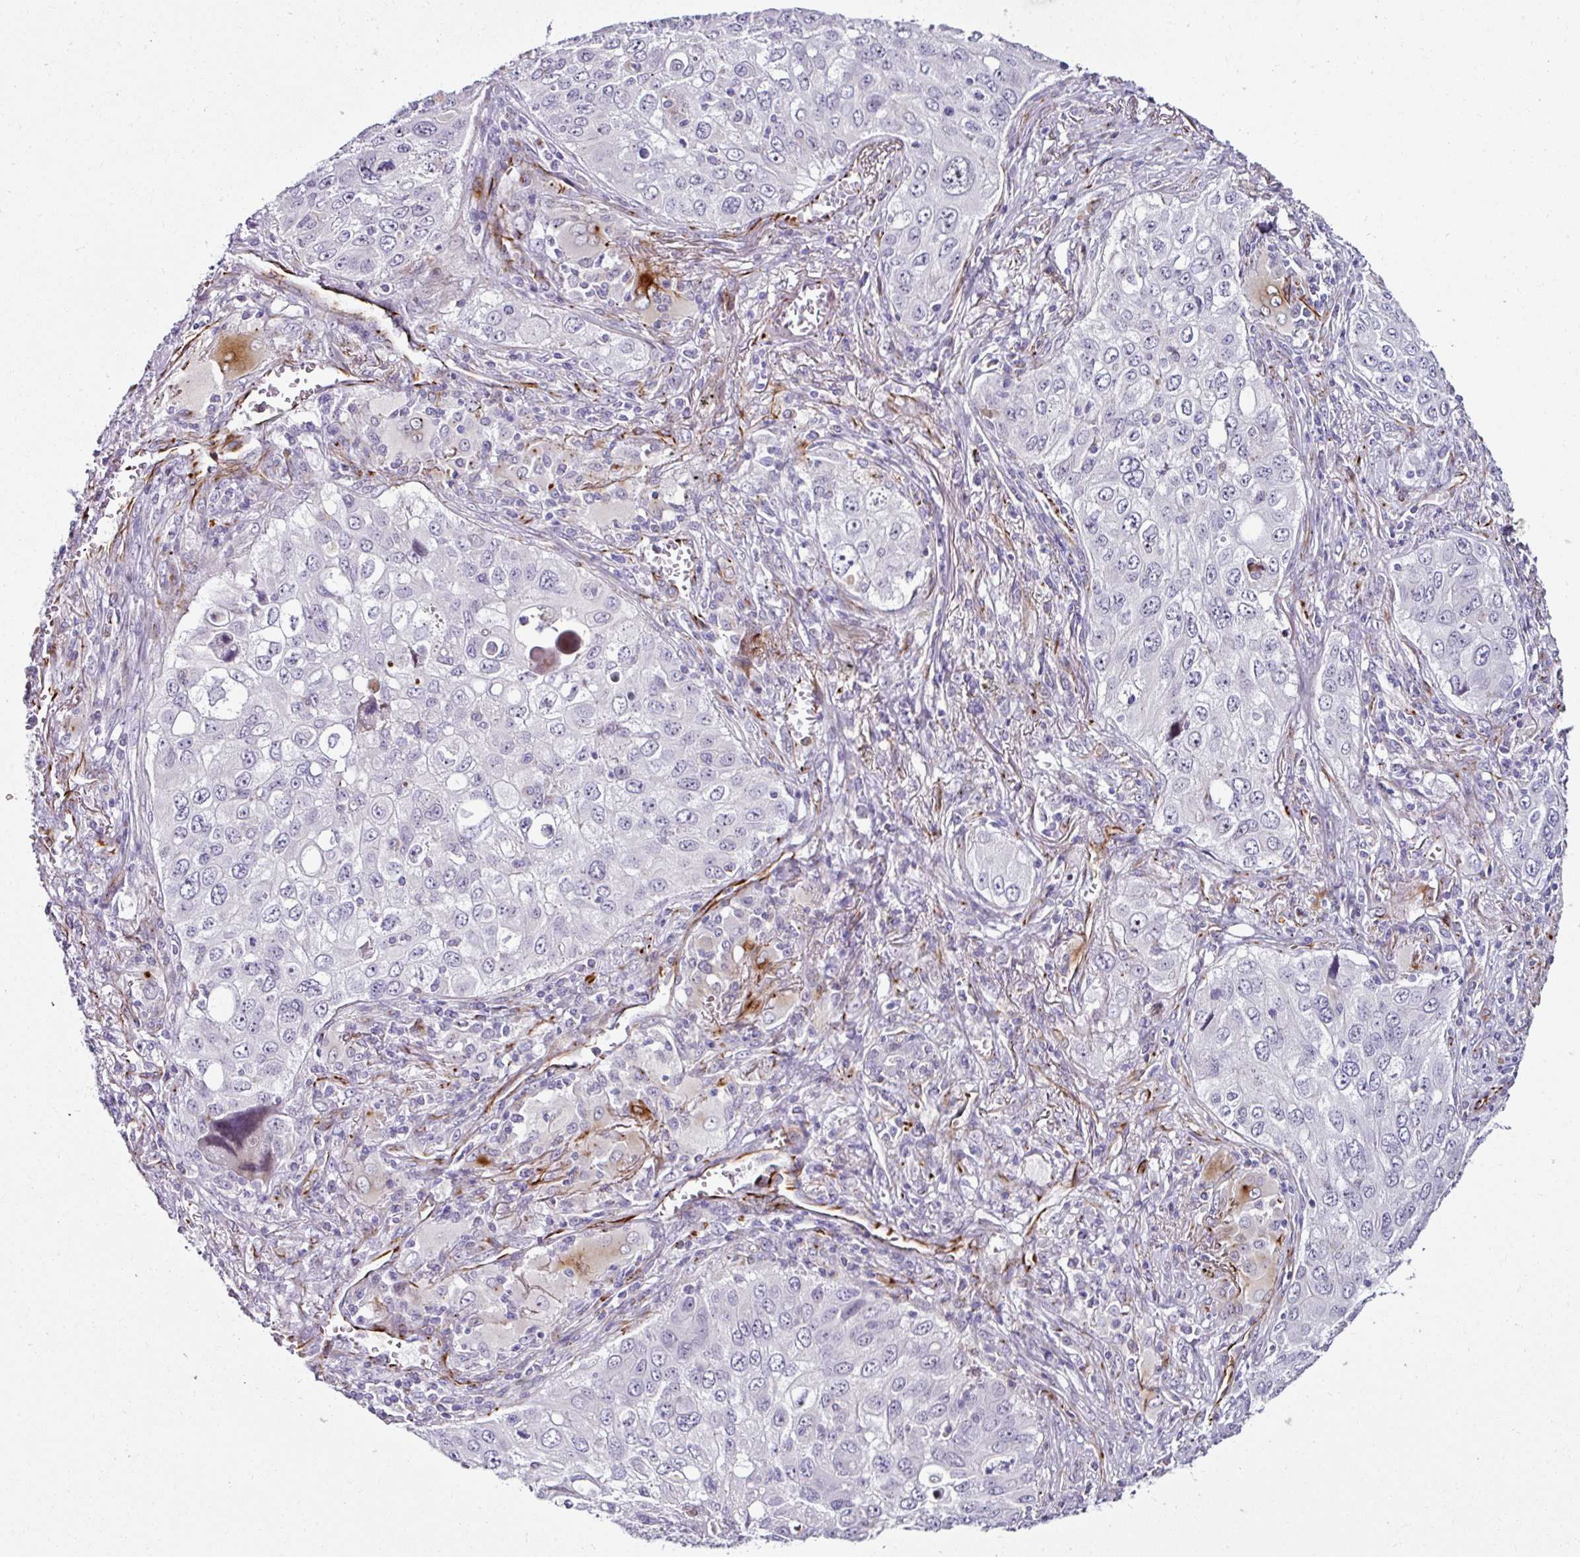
{"staining": {"intensity": "strong", "quantity": "<25%", "location": "cytoplasmic/membranous"}, "tissue": "lung cancer", "cell_type": "Tumor cells", "image_type": "cancer", "snomed": [{"axis": "morphology", "description": "Adenocarcinoma, NOS"}, {"axis": "morphology", "description": "Adenocarcinoma, metastatic, NOS"}, {"axis": "topography", "description": "Lymph node"}, {"axis": "topography", "description": "Lung"}], "caption": "Immunohistochemistry (IHC) of human adenocarcinoma (lung) reveals medium levels of strong cytoplasmic/membranous staining in about <25% of tumor cells.", "gene": "TMPRSS9", "patient": {"sex": "female", "age": 42}}